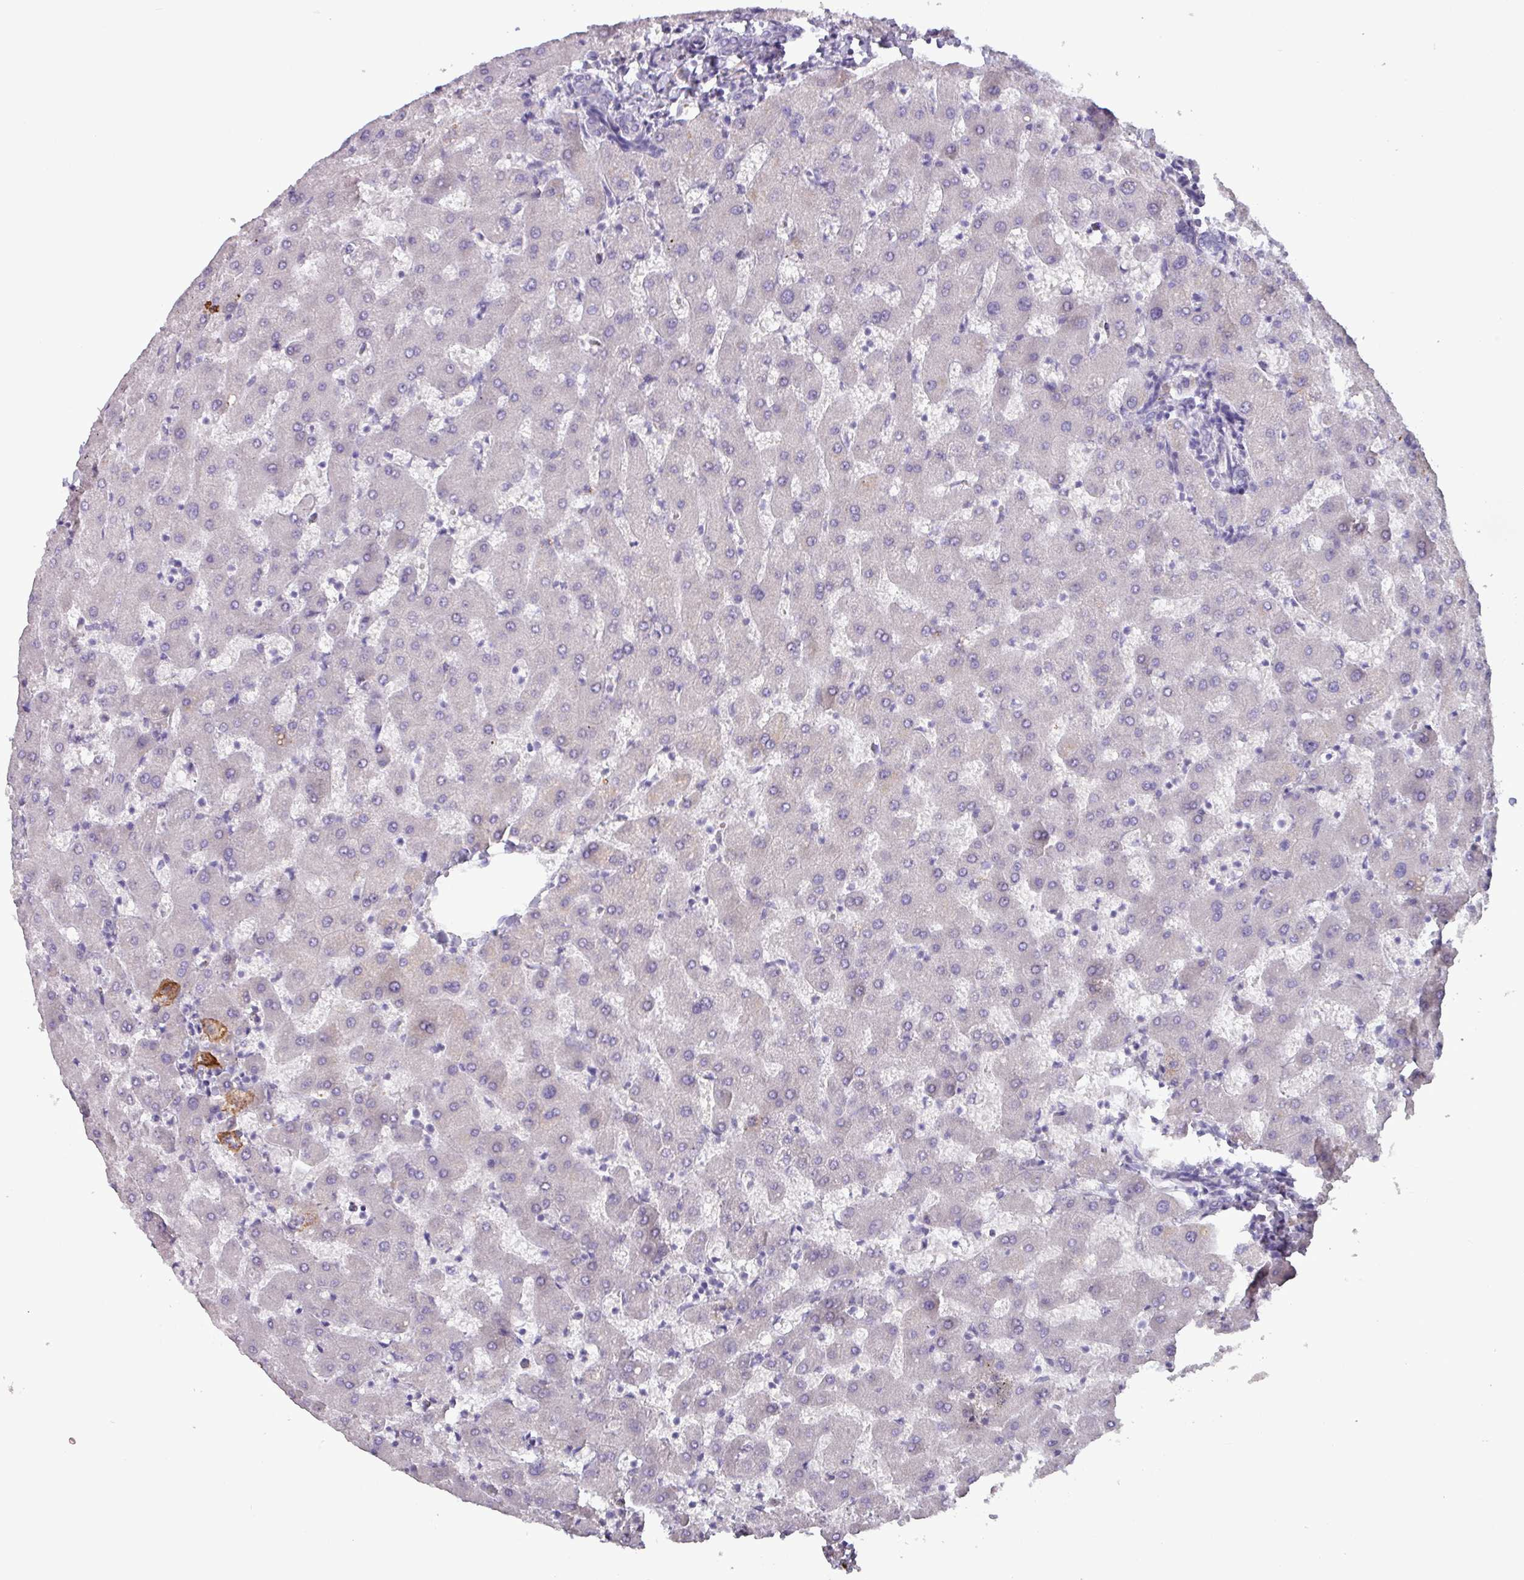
{"staining": {"intensity": "negative", "quantity": "none", "location": "none"}, "tissue": "liver", "cell_type": "Cholangiocytes", "image_type": "normal", "snomed": [{"axis": "morphology", "description": "Normal tissue, NOS"}, {"axis": "topography", "description": "Liver"}], "caption": "Photomicrograph shows no significant protein expression in cholangiocytes of unremarkable liver. (DAB (3,3'-diaminobenzidine) immunohistochemistry (IHC), high magnification).", "gene": "PLIN2", "patient": {"sex": "female", "age": 63}}